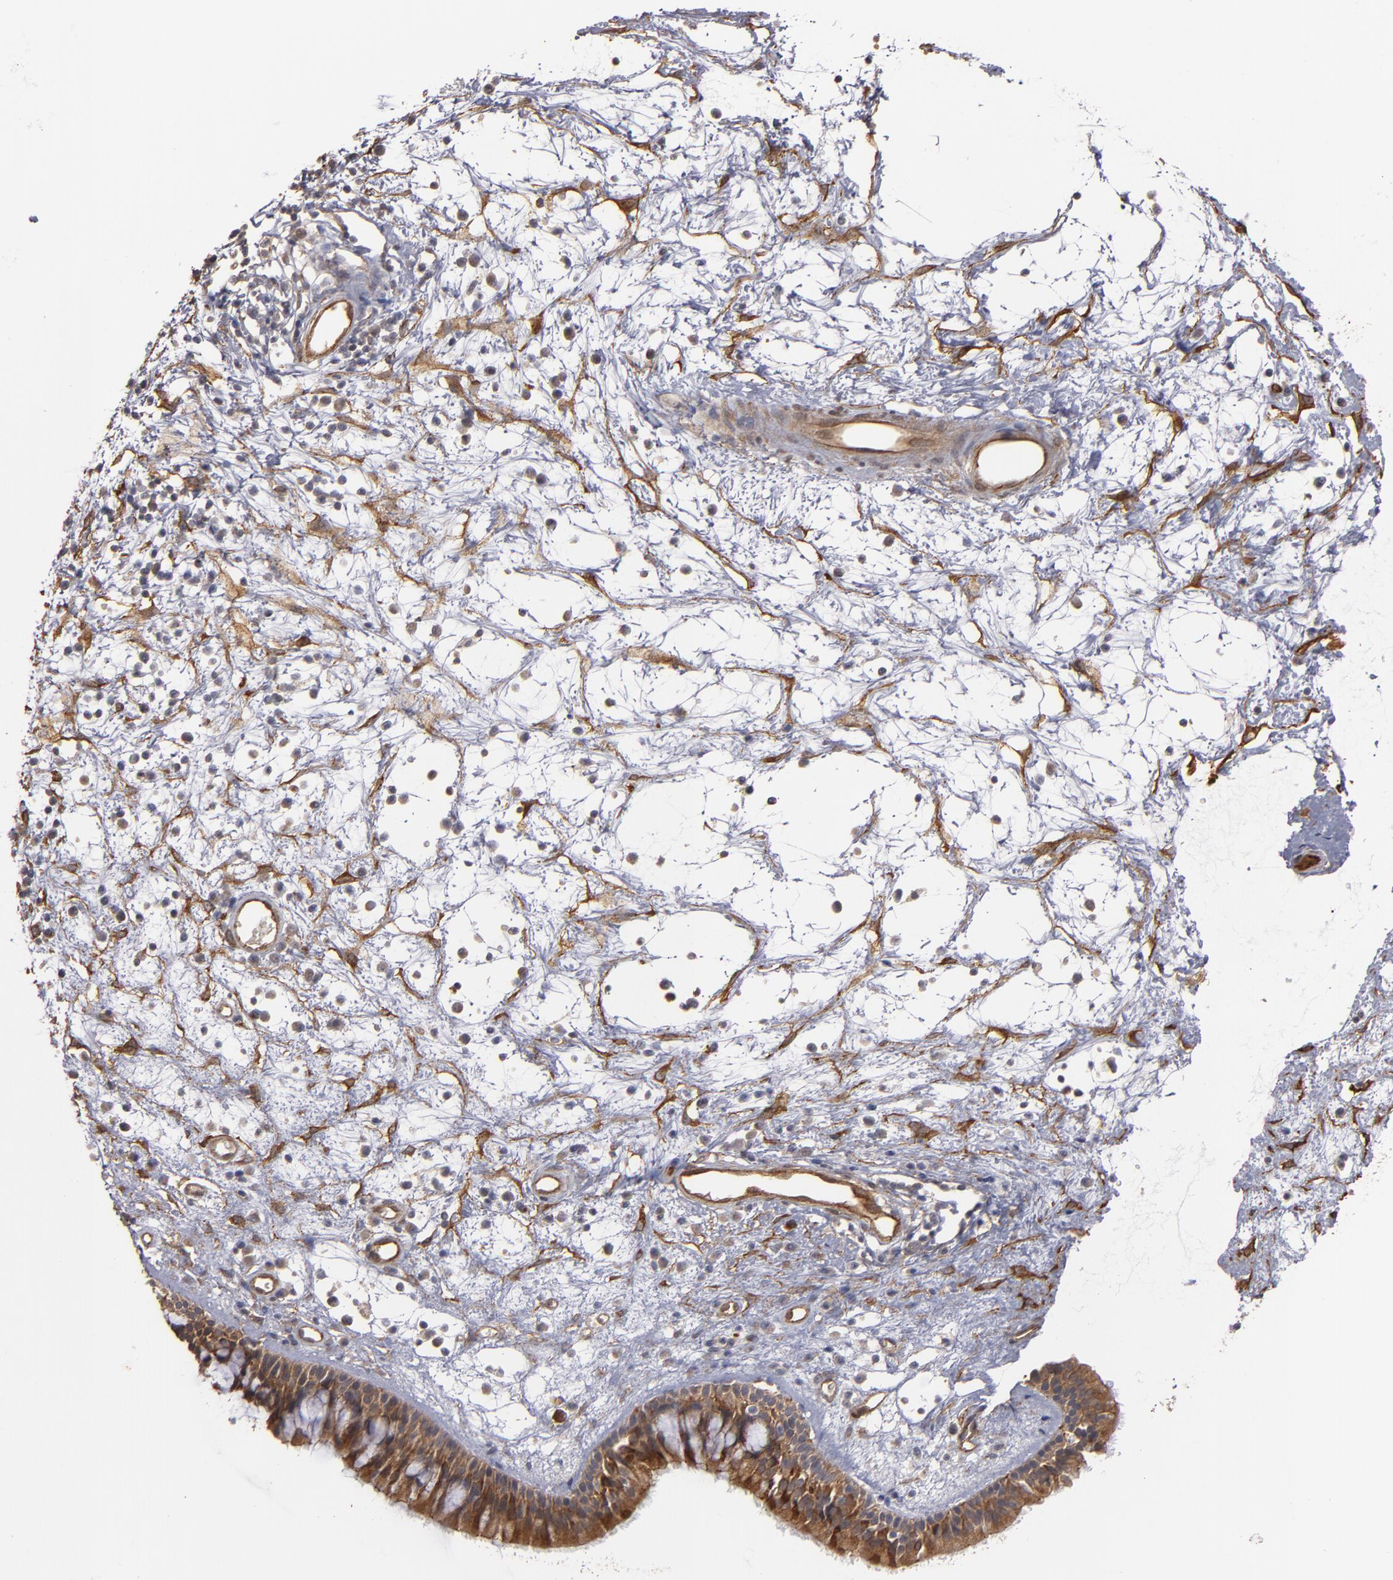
{"staining": {"intensity": "moderate", "quantity": ">75%", "location": "cytoplasmic/membranous"}, "tissue": "nasopharynx", "cell_type": "Respiratory epithelial cells", "image_type": "normal", "snomed": [{"axis": "morphology", "description": "Normal tissue, NOS"}, {"axis": "morphology", "description": "Inflammation, NOS"}, {"axis": "topography", "description": "Nasopharynx"}], "caption": "DAB immunohistochemical staining of unremarkable human nasopharynx displays moderate cytoplasmic/membranous protein expression in approximately >75% of respiratory epithelial cells. Nuclei are stained in blue.", "gene": "TJP1", "patient": {"sex": "male", "age": 48}}